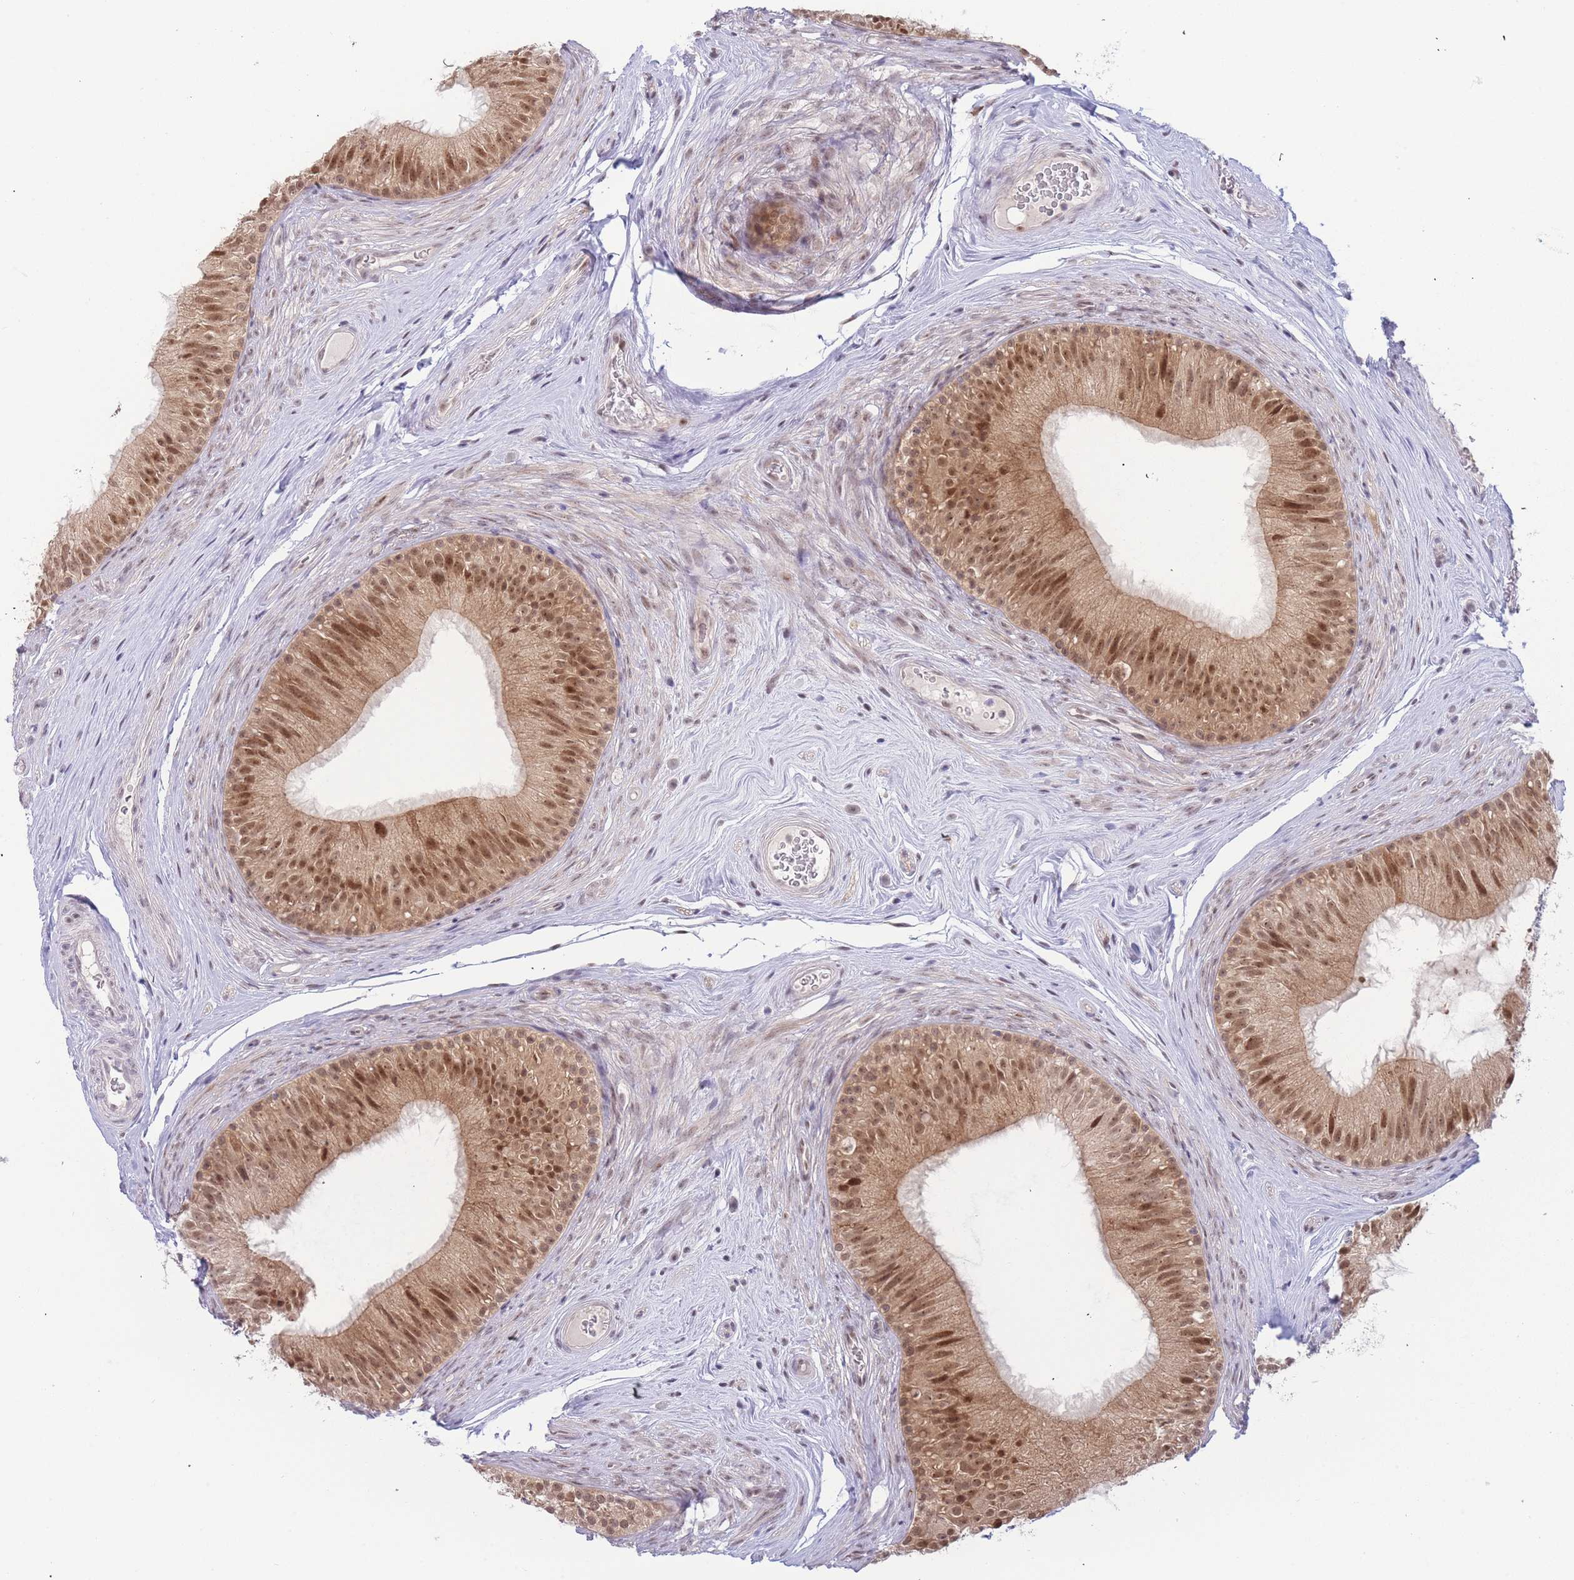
{"staining": {"intensity": "strong", "quantity": ">75%", "location": "cytoplasmic/membranous,nuclear"}, "tissue": "epididymis", "cell_type": "Glandular cells", "image_type": "normal", "snomed": [{"axis": "morphology", "description": "Normal tissue, NOS"}, {"axis": "topography", "description": "Epididymis"}], "caption": "Immunohistochemical staining of unremarkable epididymis demonstrates high levels of strong cytoplasmic/membranous,nuclear positivity in approximately >75% of glandular cells. The protein is stained brown, and the nuclei are stained in blue (DAB (3,3'-diaminobenzidine) IHC with brightfield microscopy, high magnification).", "gene": "DEAF1", "patient": {"sex": "male", "age": 34}}